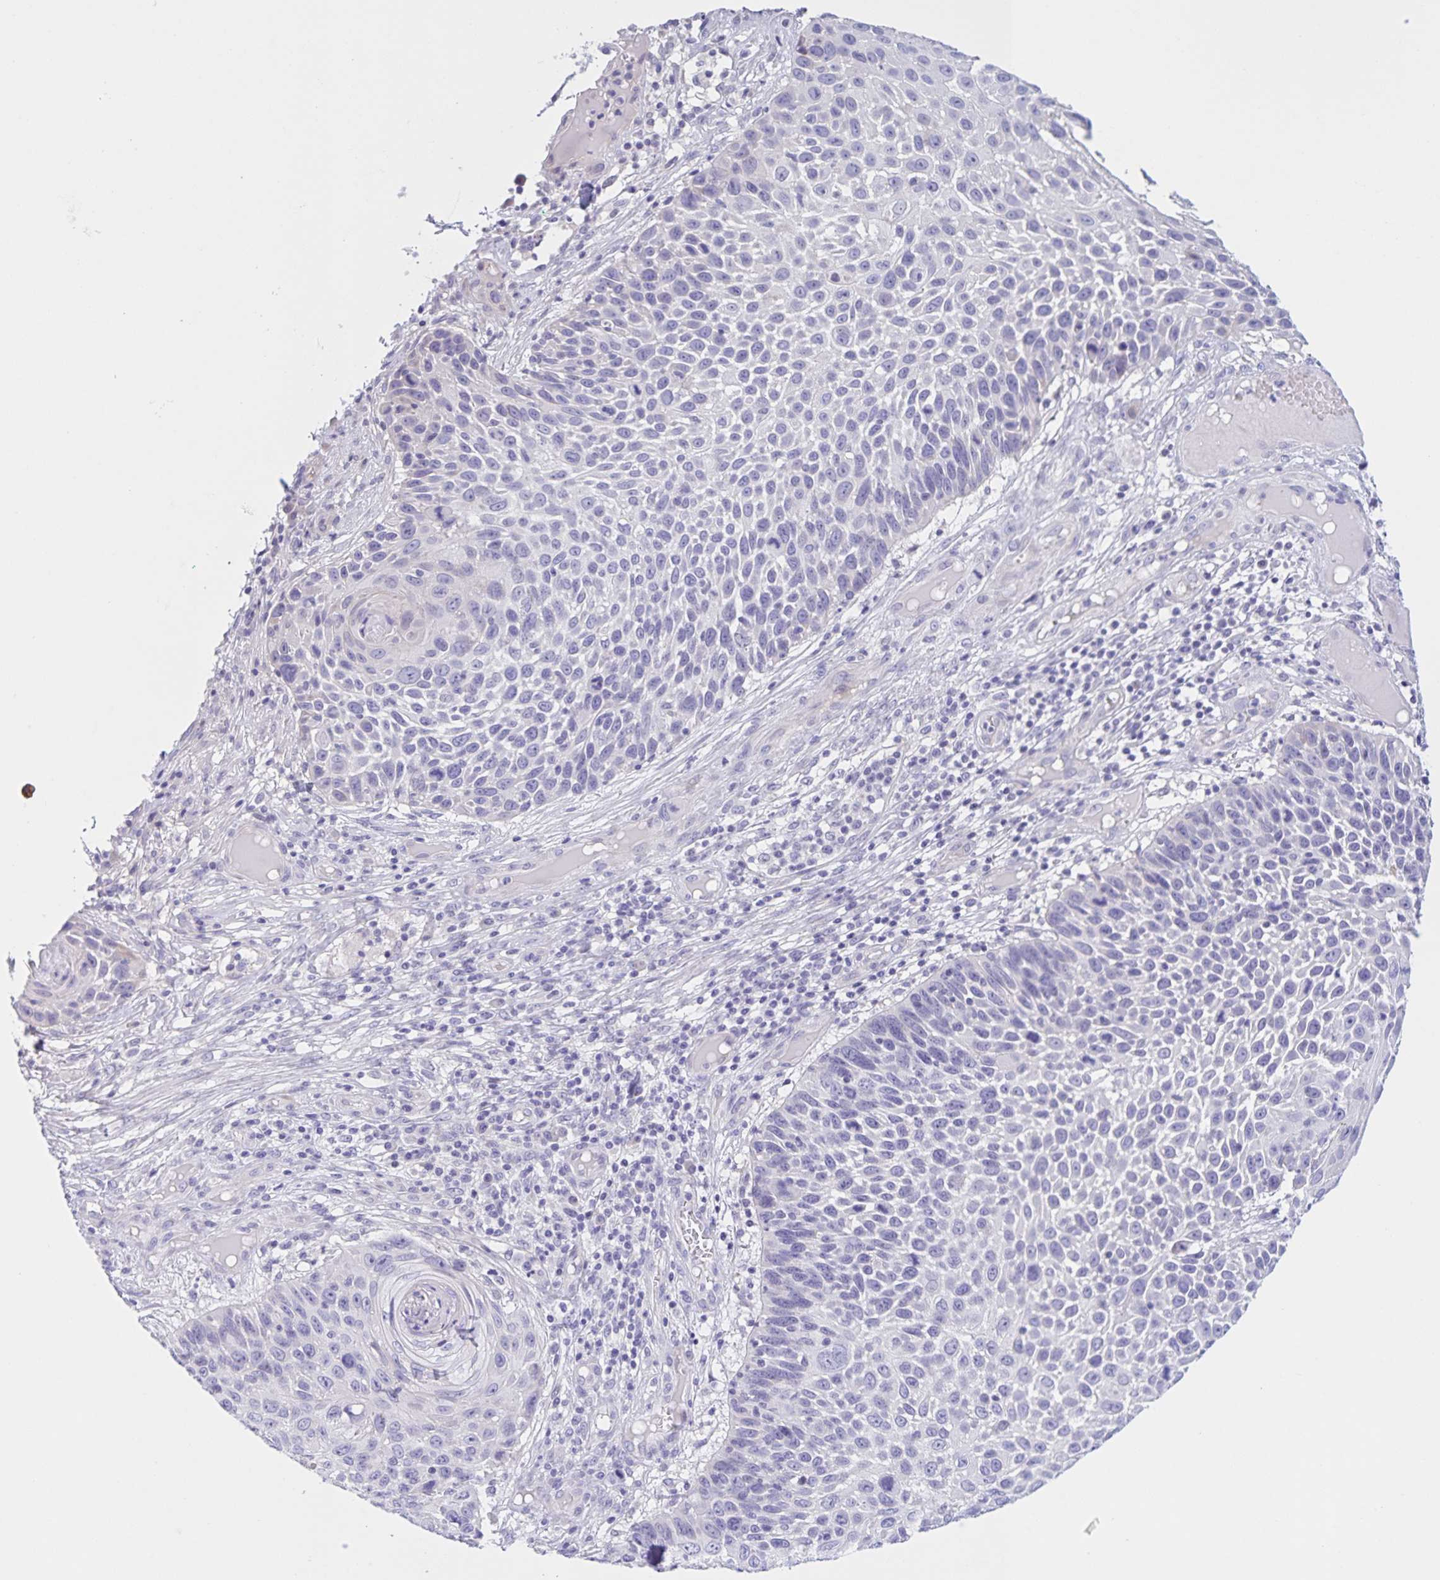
{"staining": {"intensity": "negative", "quantity": "none", "location": "none"}, "tissue": "skin cancer", "cell_type": "Tumor cells", "image_type": "cancer", "snomed": [{"axis": "morphology", "description": "Squamous cell carcinoma, NOS"}, {"axis": "topography", "description": "Skin"}], "caption": "DAB immunohistochemical staining of skin cancer (squamous cell carcinoma) shows no significant expression in tumor cells.", "gene": "DMGDH", "patient": {"sex": "male", "age": 92}}